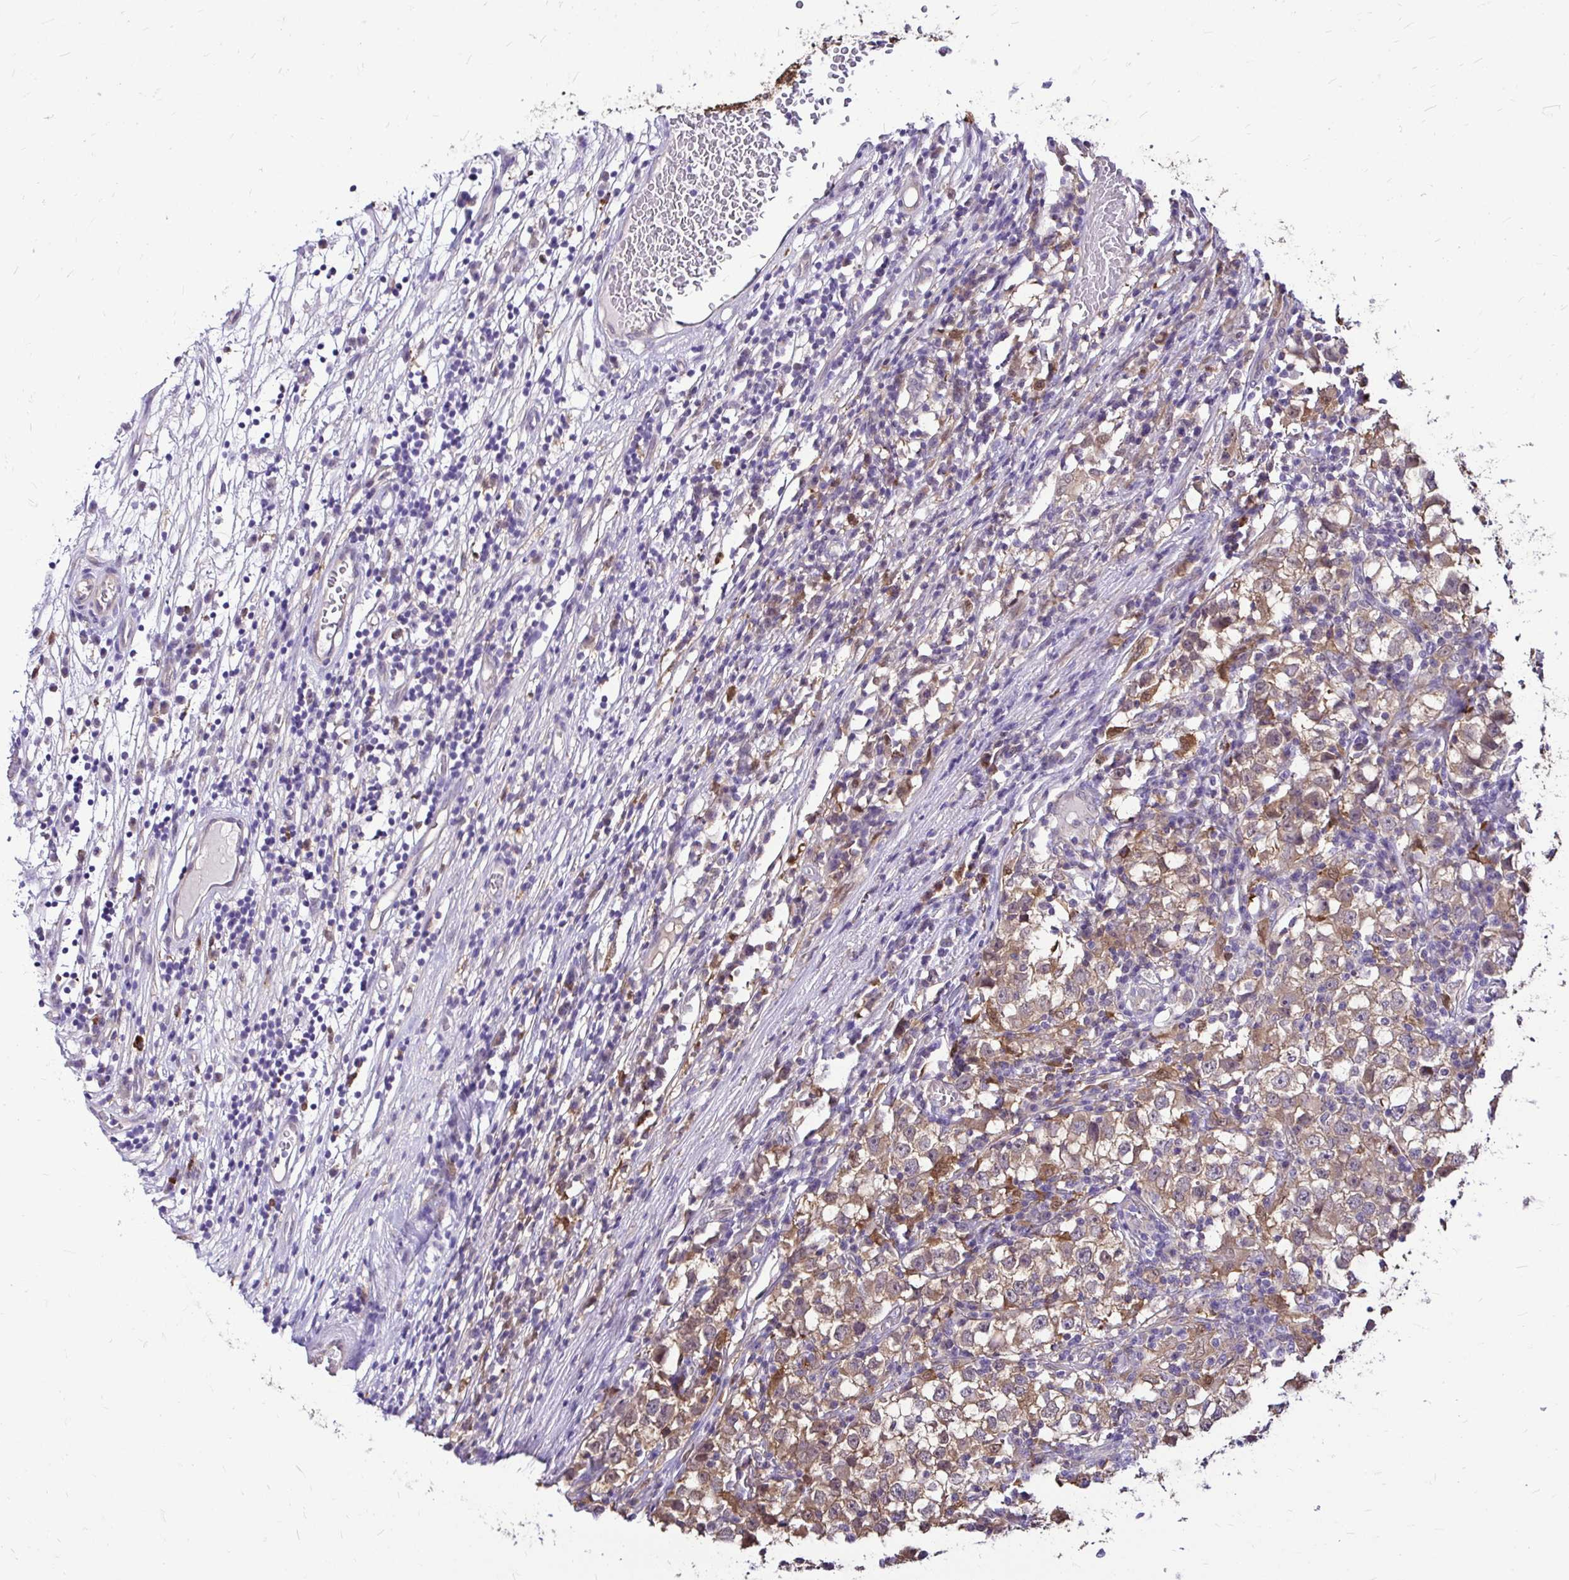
{"staining": {"intensity": "moderate", "quantity": ">75%", "location": "cytoplasmic/membranous"}, "tissue": "testis cancer", "cell_type": "Tumor cells", "image_type": "cancer", "snomed": [{"axis": "morphology", "description": "Seminoma, NOS"}, {"axis": "topography", "description": "Testis"}], "caption": "Immunohistochemistry (IHC) of human testis cancer reveals medium levels of moderate cytoplasmic/membranous expression in about >75% of tumor cells. (IHC, brightfield microscopy, high magnification).", "gene": "IDH1", "patient": {"sex": "male", "age": 65}}